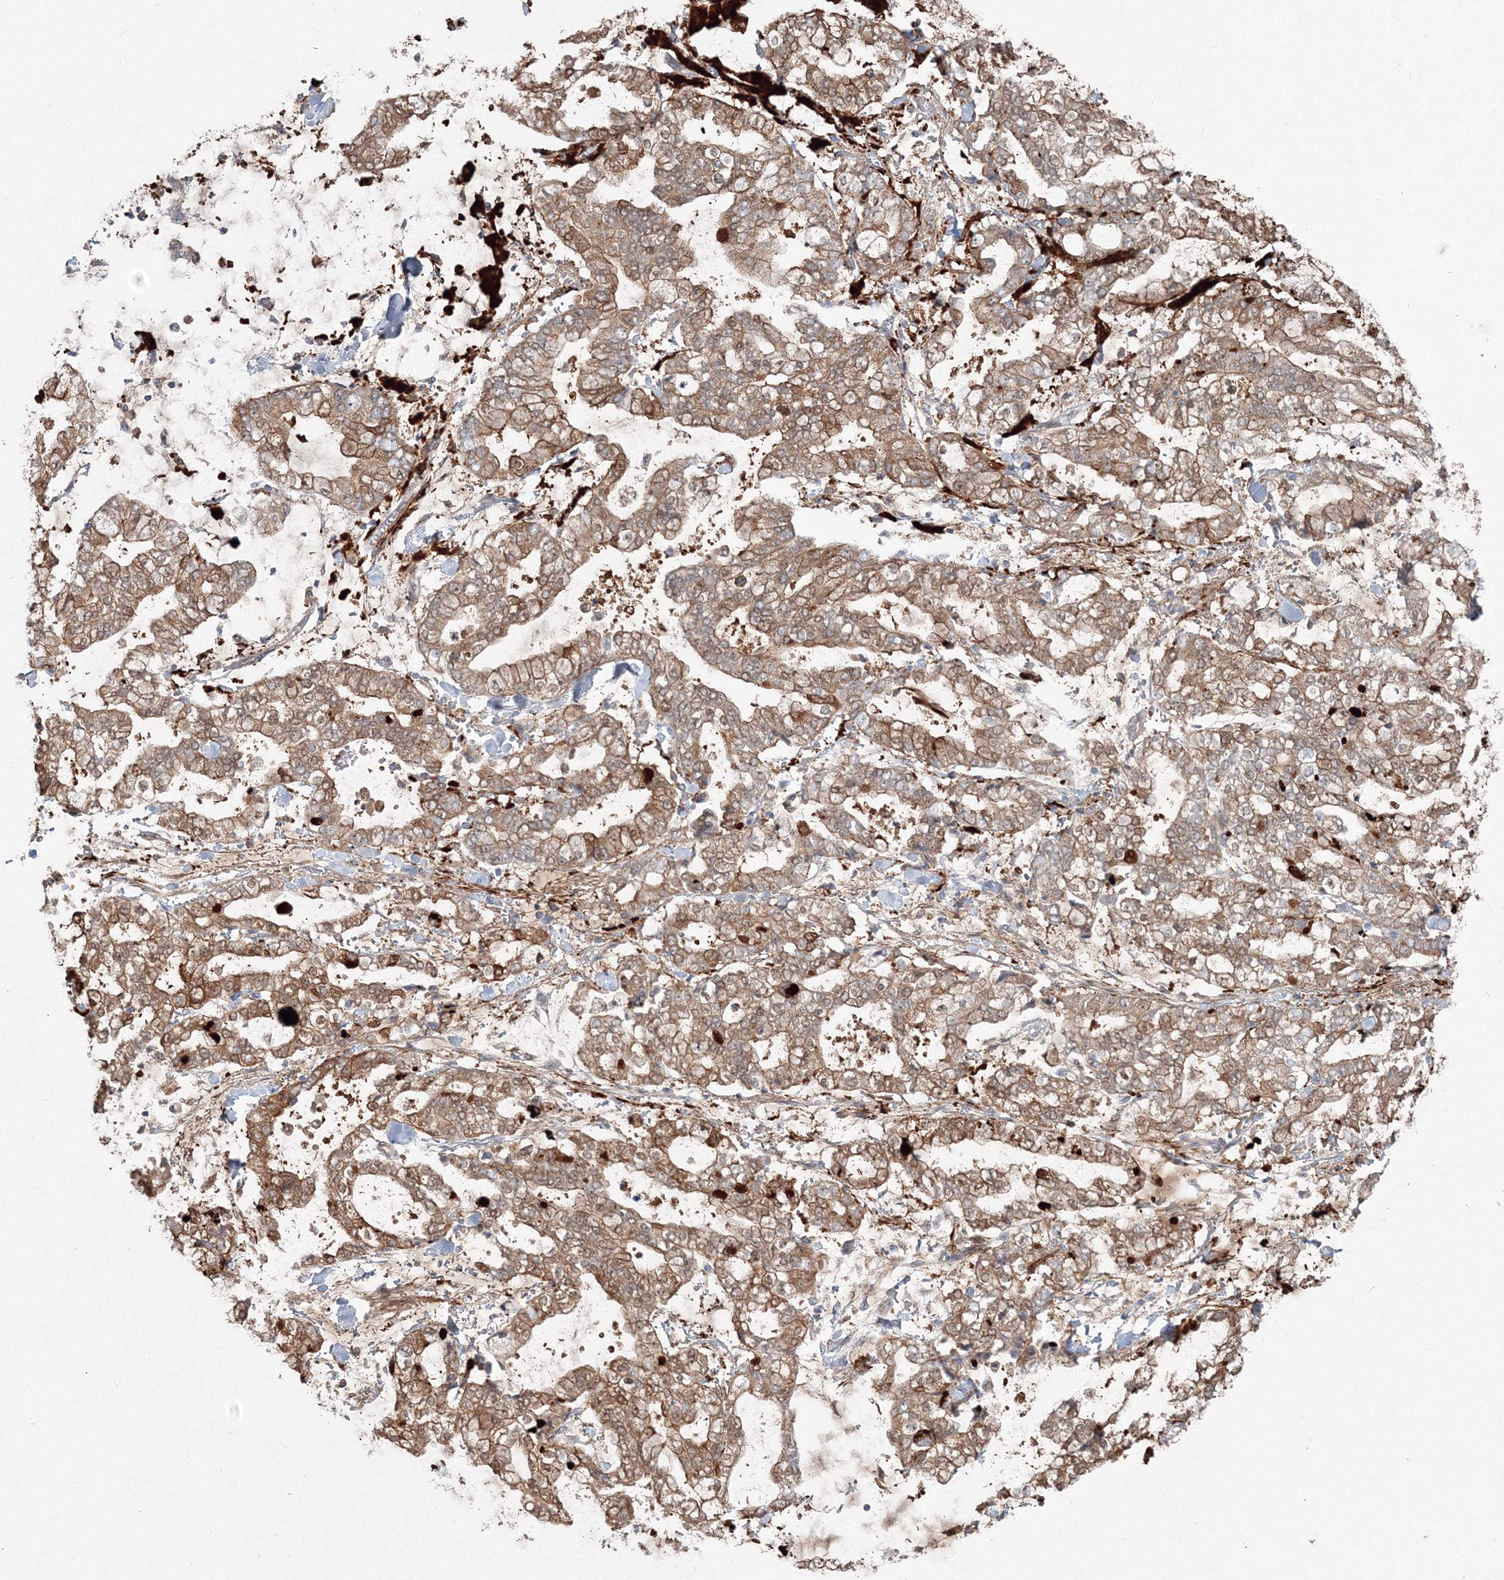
{"staining": {"intensity": "moderate", "quantity": ">75%", "location": "cytoplasmic/membranous"}, "tissue": "stomach cancer", "cell_type": "Tumor cells", "image_type": "cancer", "snomed": [{"axis": "morphology", "description": "Normal tissue, NOS"}, {"axis": "morphology", "description": "Adenocarcinoma, NOS"}, {"axis": "topography", "description": "Stomach, upper"}, {"axis": "topography", "description": "Stomach"}], "caption": "This is an image of IHC staining of adenocarcinoma (stomach), which shows moderate staining in the cytoplasmic/membranous of tumor cells.", "gene": "MKRN2", "patient": {"sex": "male", "age": 76}}